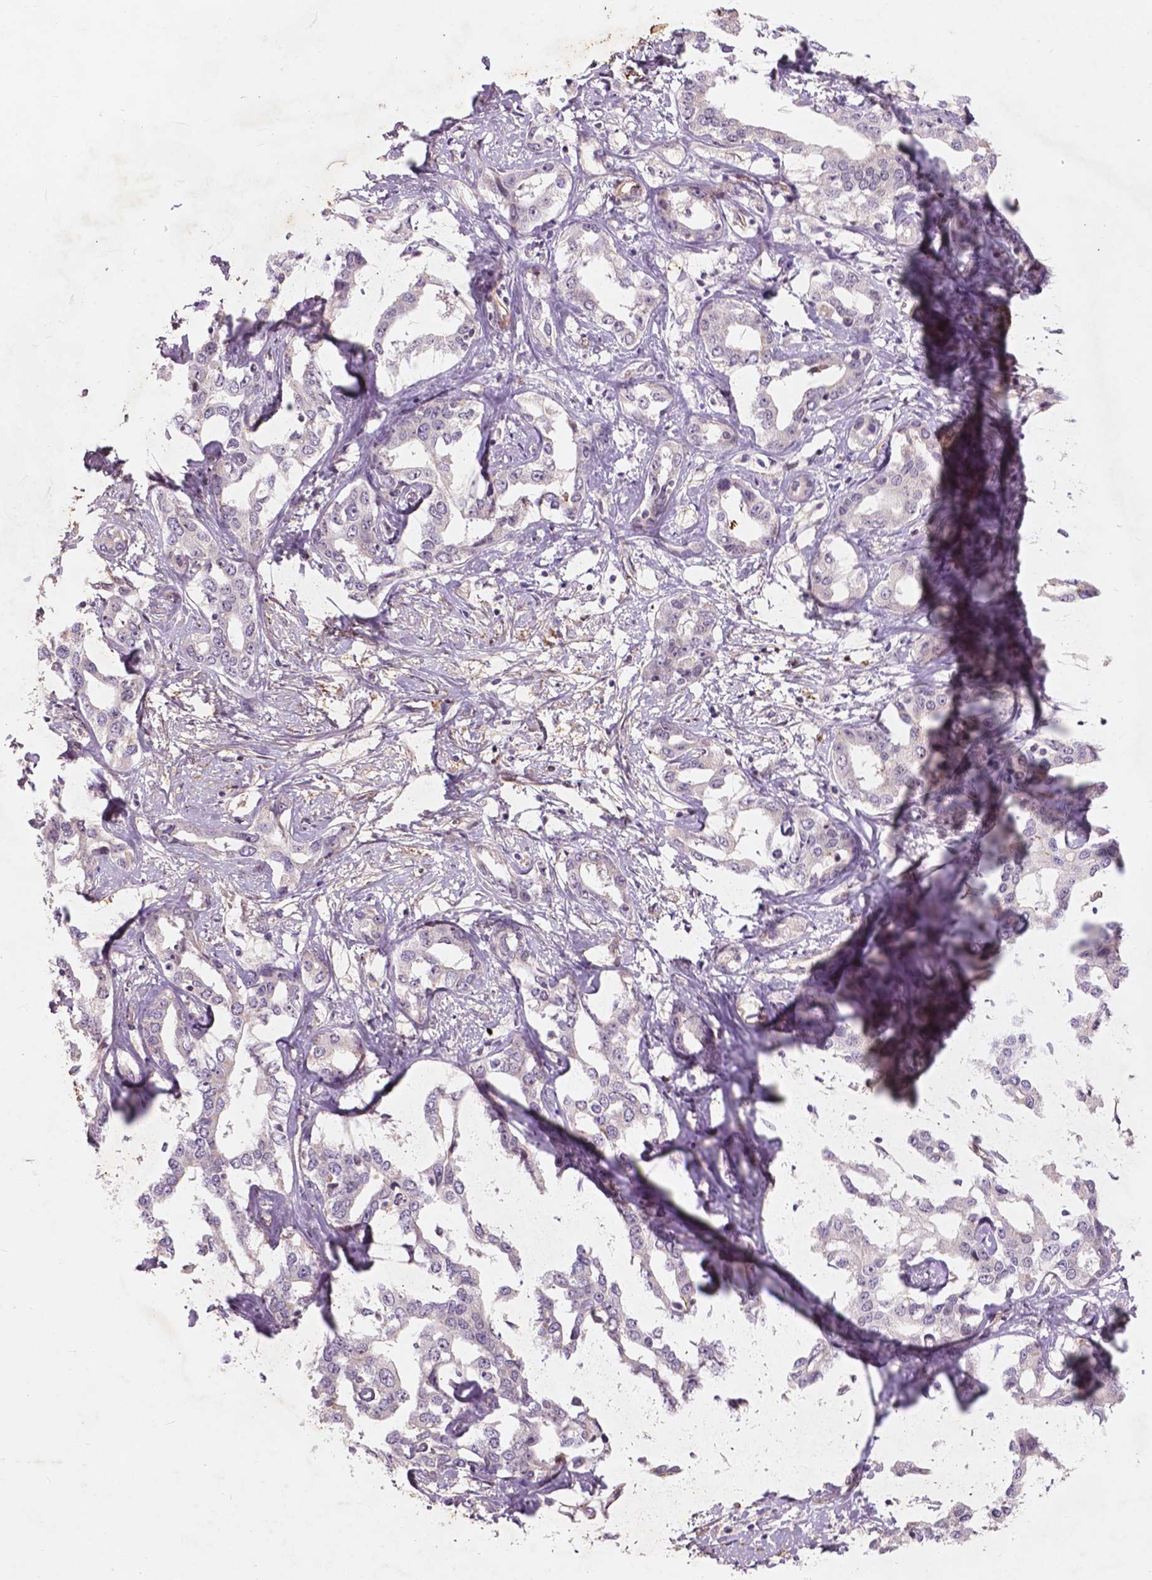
{"staining": {"intensity": "negative", "quantity": "none", "location": "none"}, "tissue": "liver cancer", "cell_type": "Tumor cells", "image_type": "cancer", "snomed": [{"axis": "morphology", "description": "Cholangiocarcinoma"}, {"axis": "topography", "description": "Liver"}], "caption": "Immunohistochemistry (IHC) histopathology image of neoplastic tissue: human cholangiocarcinoma (liver) stained with DAB (3,3'-diaminobenzidine) exhibits no significant protein positivity in tumor cells.", "gene": "RFPL4B", "patient": {"sex": "male", "age": 59}}